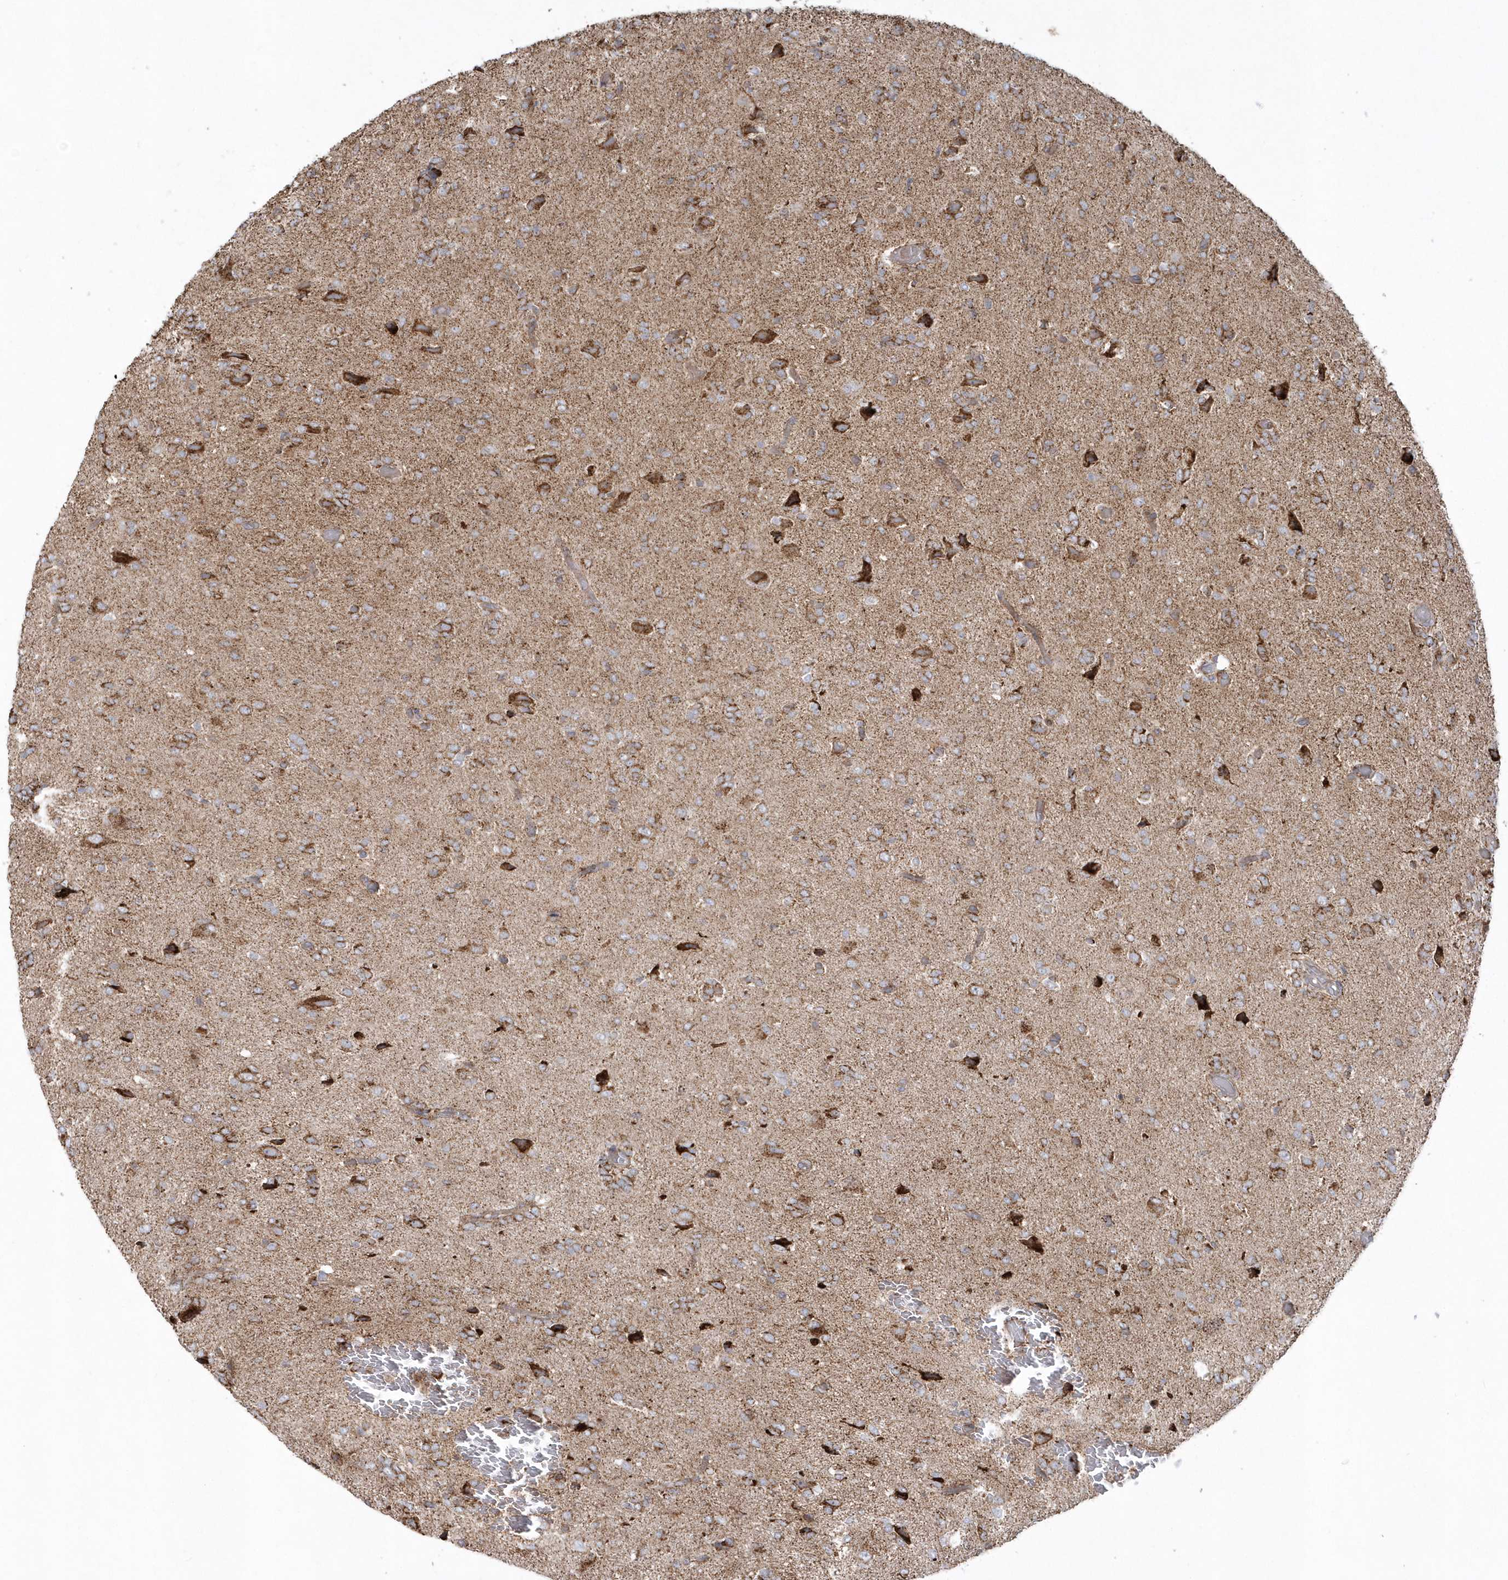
{"staining": {"intensity": "moderate", "quantity": ">75%", "location": "cytoplasmic/membranous"}, "tissue": "glioma", "cell_type": "Tumor cells", "image_type": "cancer", "snomed": [{"axis": "morphology", "description": "Glioma, malignant, High grade"}, {"axis": "topography", "description": "Brain"}], "caption": "An image of high-grade glioma (malignant) stained for a protein displays moderate cytoplasmic/membranous brown staining in tumor cells.", "gene": "SH3BP2", "patient": {"sex": "female", "age": 59}}